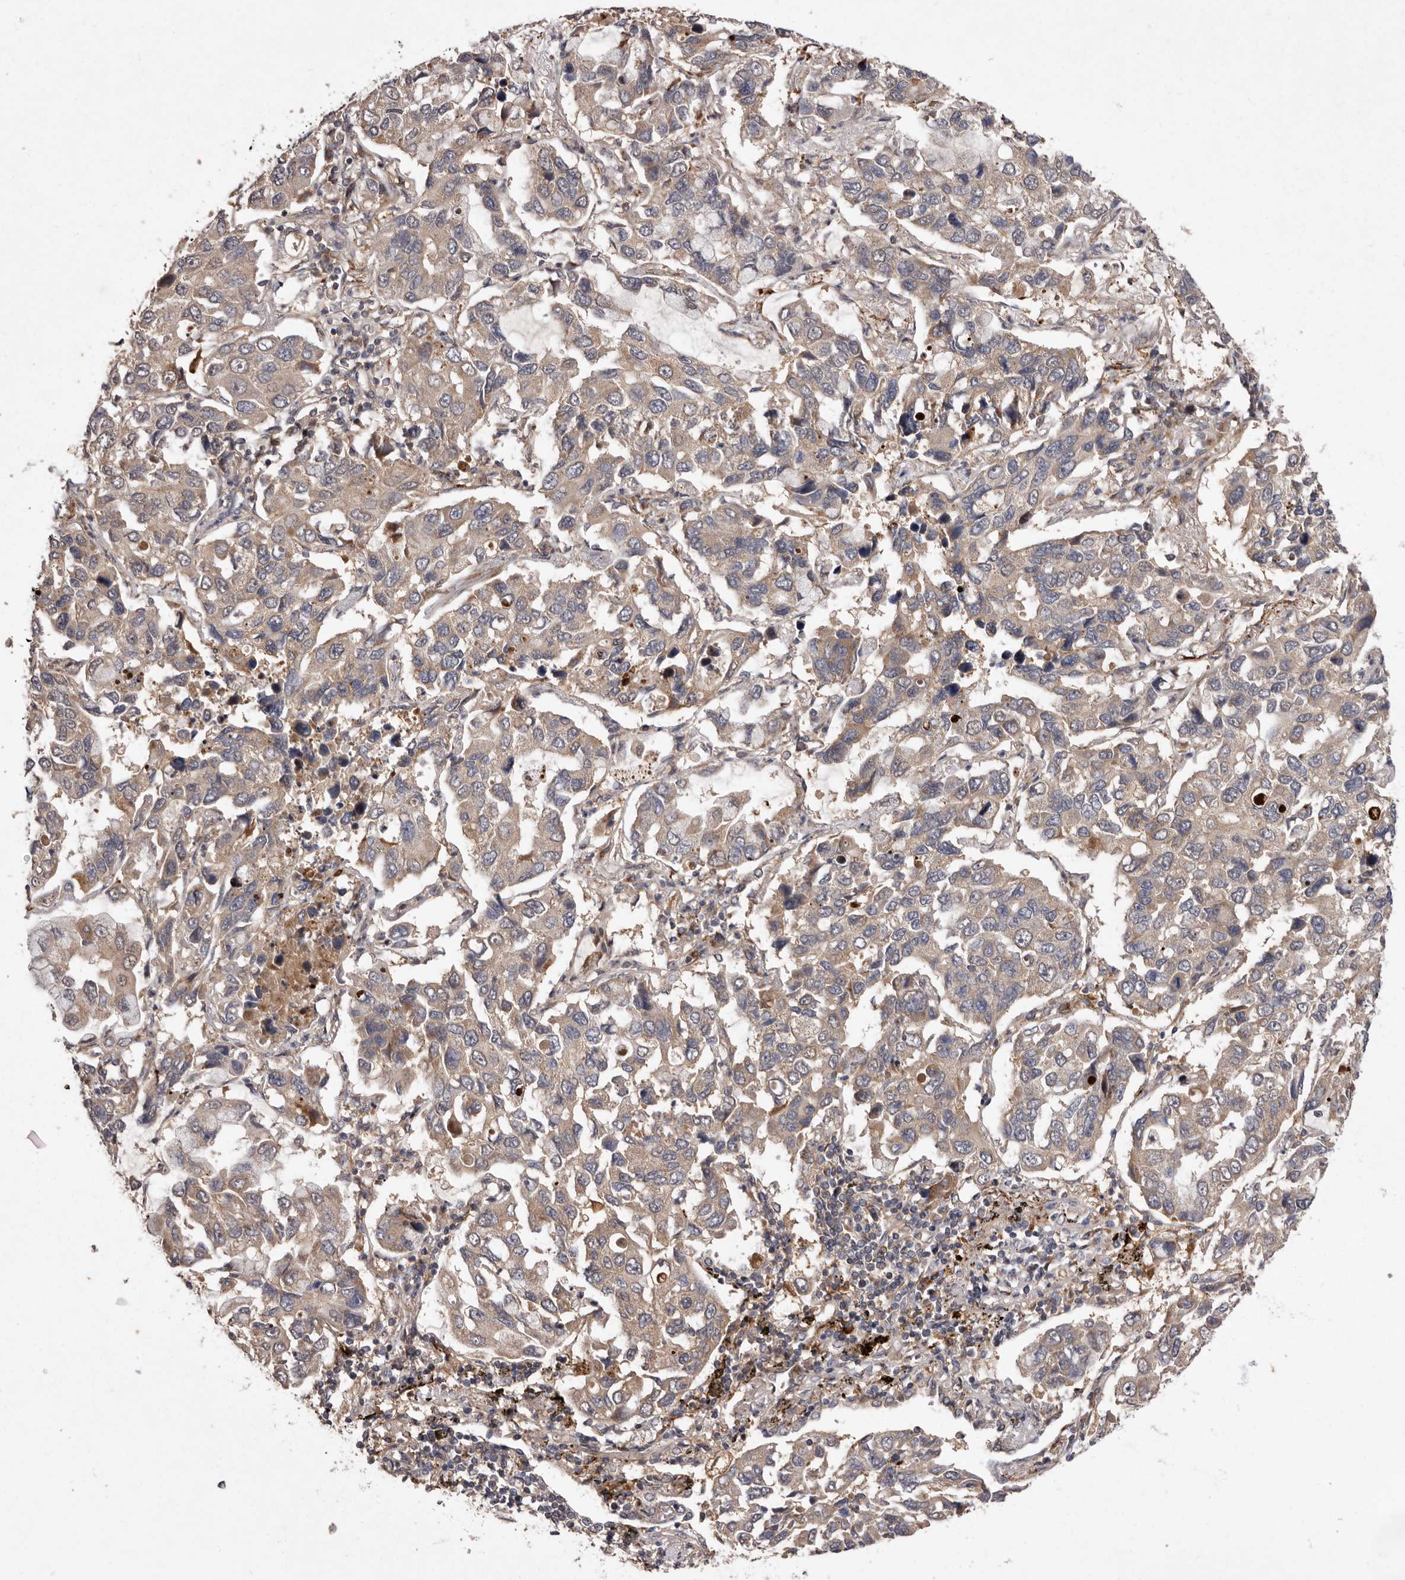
{"staining": {"intensity": "weak", "quantity": ">75%", "location": "cytoplasmic/membranous"}, "tissue": "lung cancer", "cell_type": "Tumor cells", "image_type": "cancer", "snomed": [{"axis": "morphology", "description": "Adenocarcinoma, NOS"}, {"axis": "topography", "description": "Lung"}], "caption": "Protein expression analysis of lung cancer exhibits weak cytoplasmic/membranous expression in about >75% of tumor cells.", "gene": "FLAD1", "patient": {"sex": "male", "age": 64}}